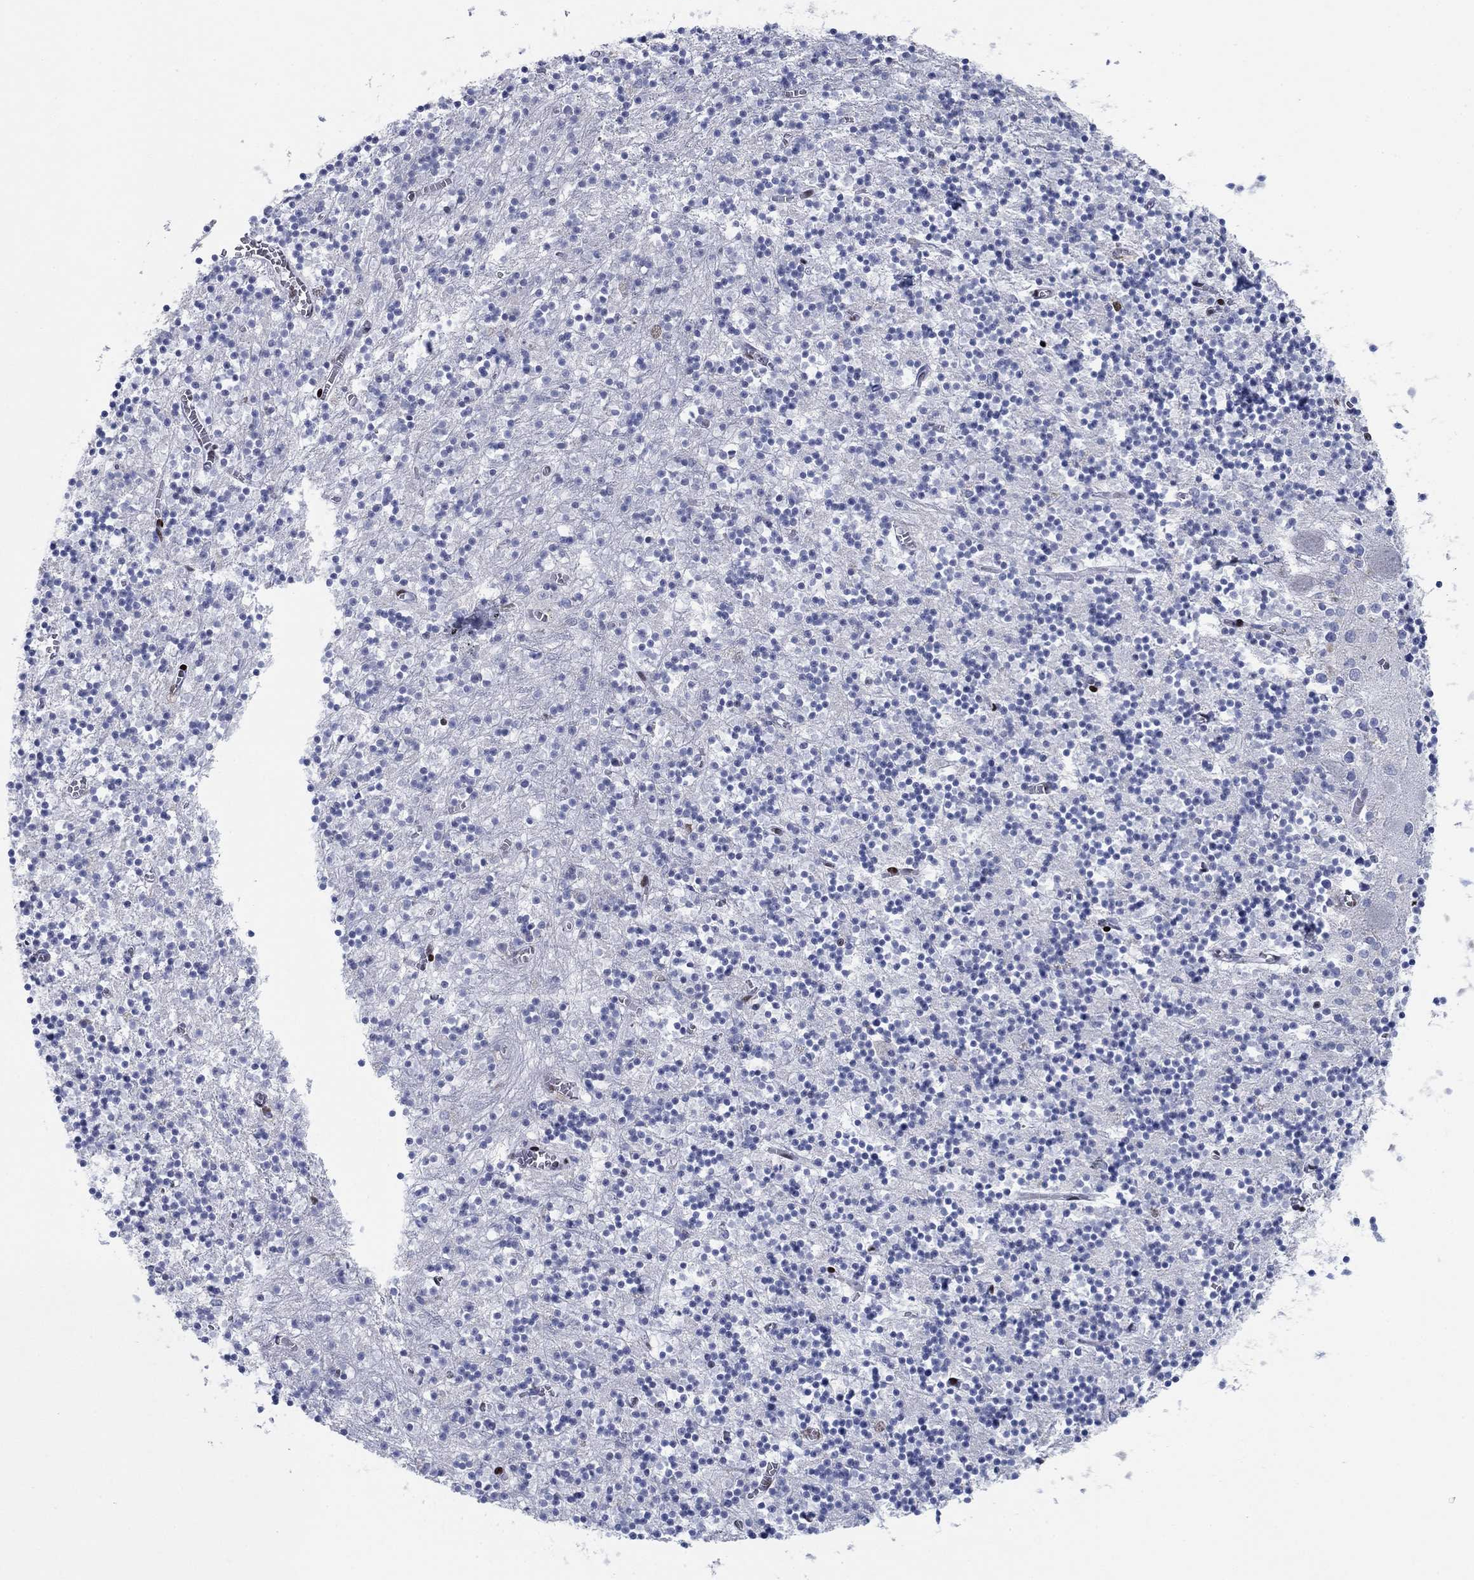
{"staining": {"intensity": "strong", "quantity": "<25%", "location": "nuclear"}, "tissue": "cerebellum", "cell_type": "Cells in granular layer", "image_type": "normal", "snomed": [{"axis": "morphology", "description": "Normal tissue, NOS"}, {"axis": "topography", "description": "Cerebellum"}], "caption": "The image exhibits staining of benign cerebellum, revealing strong nuclear protein expression (brown color) within cells in granular layer.", "gene": "ZEB1", "patient": {"sex": "female", "age": 64}}